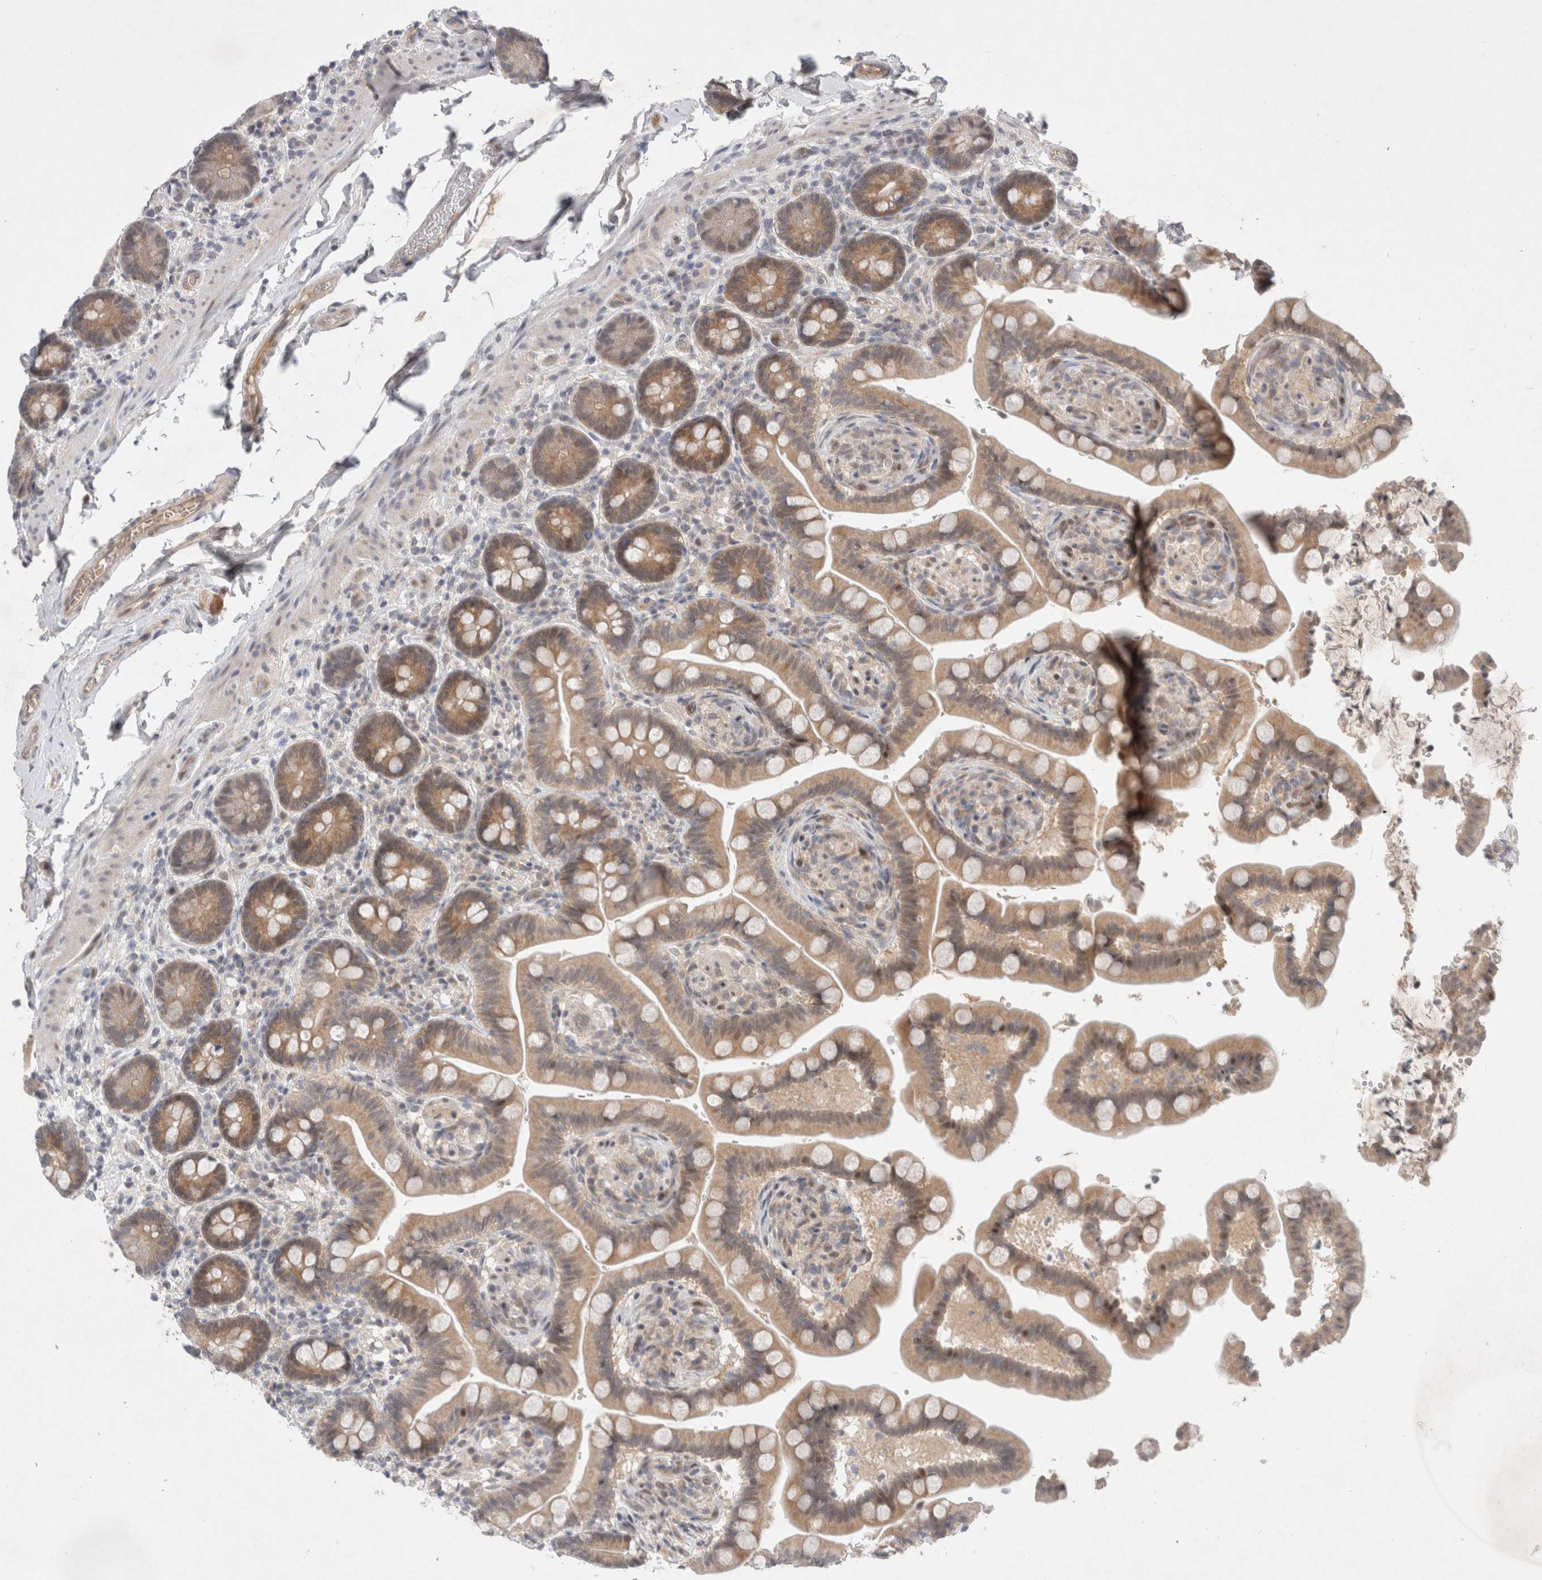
{"staining": {"intensity": "moderate", "quantity": "25%-75%", "location": "cytoplasmic/membranous"}, "tissue": "colon", "cell_type": "Endothelial cells", "image_type": "normal", "snomed": [{"axis": "morphology", "description": "Normal tissue, NOS"}, {"axis": "topography", "description": "Smooth muscle"}, {"axis": "topography", "description": "Colon"}], "caption": "Approximately 25%-75% of endothelial cells in normal human colon exhibit moderate cytoplasmic/membranous protein positivity as visualized by brown immunohistochemical staining.", "gene": "RASAL2", "patient": {"sex": "male", "age": 73}}